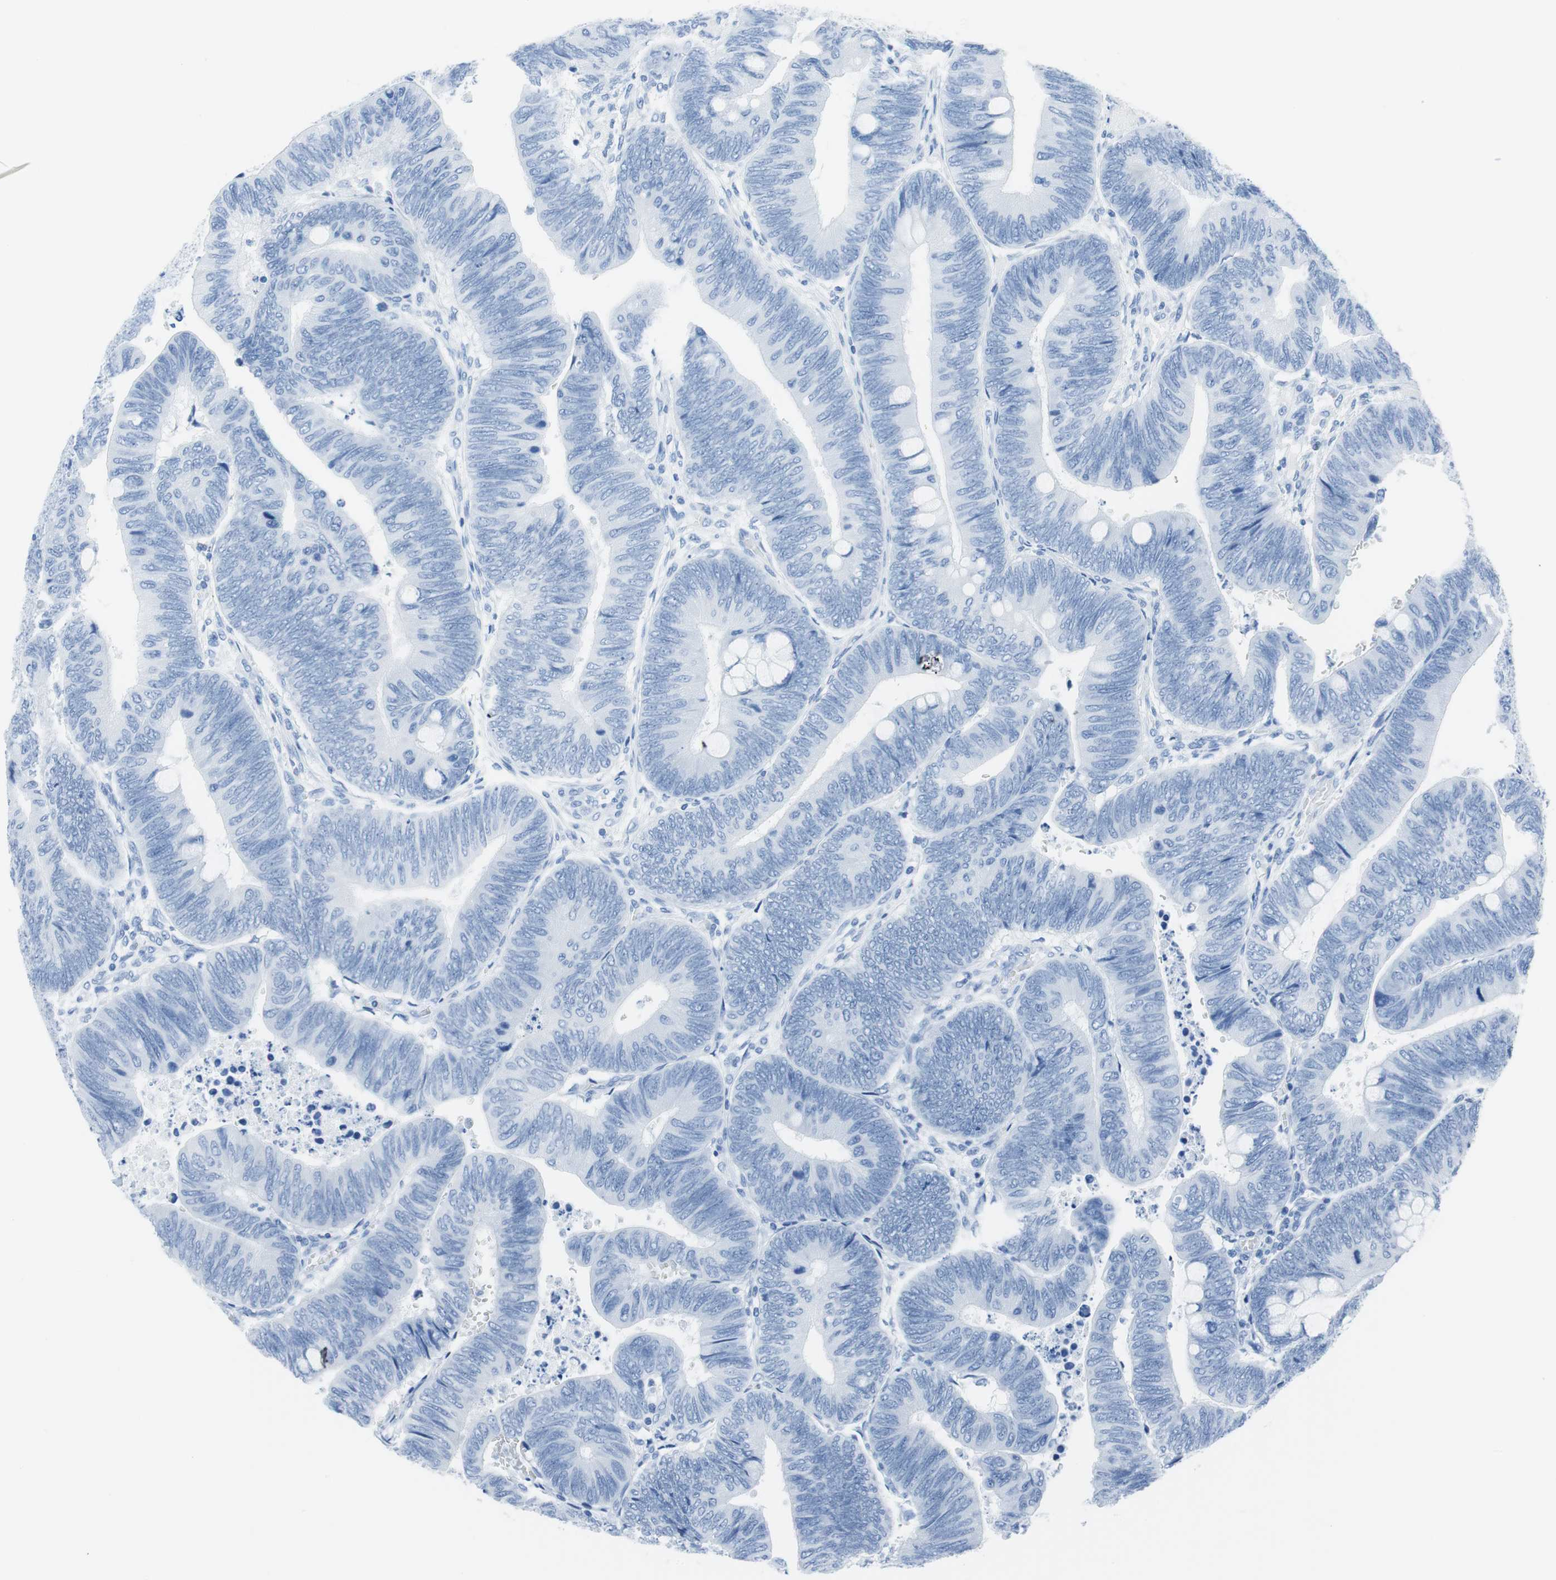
{"staining": {"intensity": "negative", "quantity": "none", "location": "none"}, "tissue": "colorectal cancer", "cell_type": "Tumor cells", "image_type": "cancer", "snomed": [{"axis": "morphology", "description": "Normal tissue, NOS"}, {"axis": "morphology", "description": "Adenocarcinoma, NOS"}, {"axis": "topography", "description": "Rectum"}, {"axis": "topography", "description": "Peripheral nerve tissue"}], "caption": "There is no significant positivity in tumor cells of adenocarcinoma (colorectal).", "gene": "NFATC2", "patient": {"sex": "male", "age": 92}}